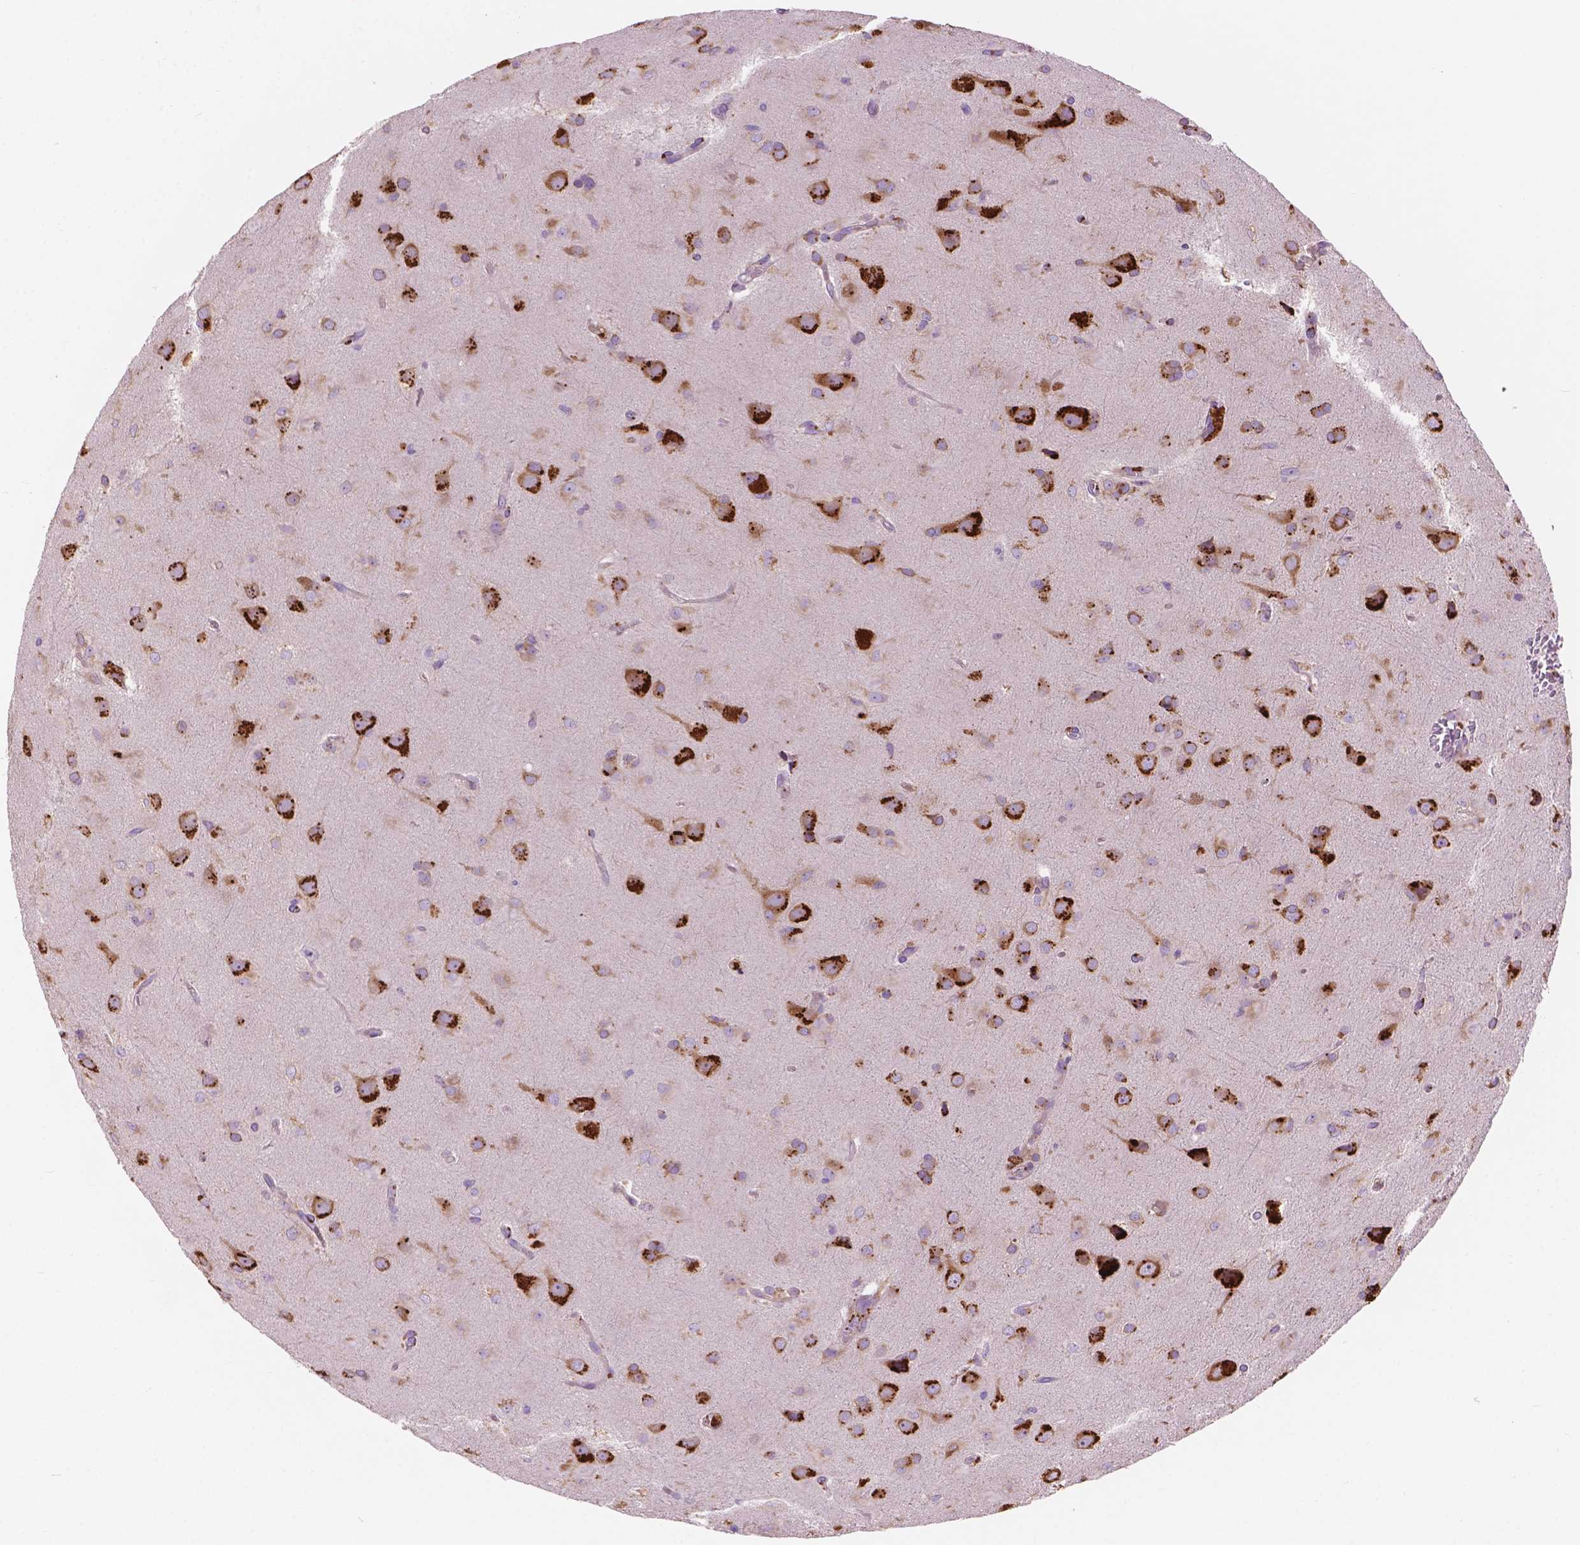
{"staining": {"intensity": "weak", "quantity": ">75%", "location": "cytoplasmic/membranous"}, "tissue": "glioma", "cell_type": "Tumor cells", "image_type": "cancer", "snomed": [{"axis": "morphology", "description": "Glioma, malignant, Low grade"}, {"axis": "topography", "description": "Brain"}], "caption": "The photomicrograph reveals immunohistochemical staining of glioma. There is weak cytoplasmic/membranous staining is present in approximately >75% of tumor cells.", "gene": "RPL37A", "patient": {"sex": "male", "age": 58}}